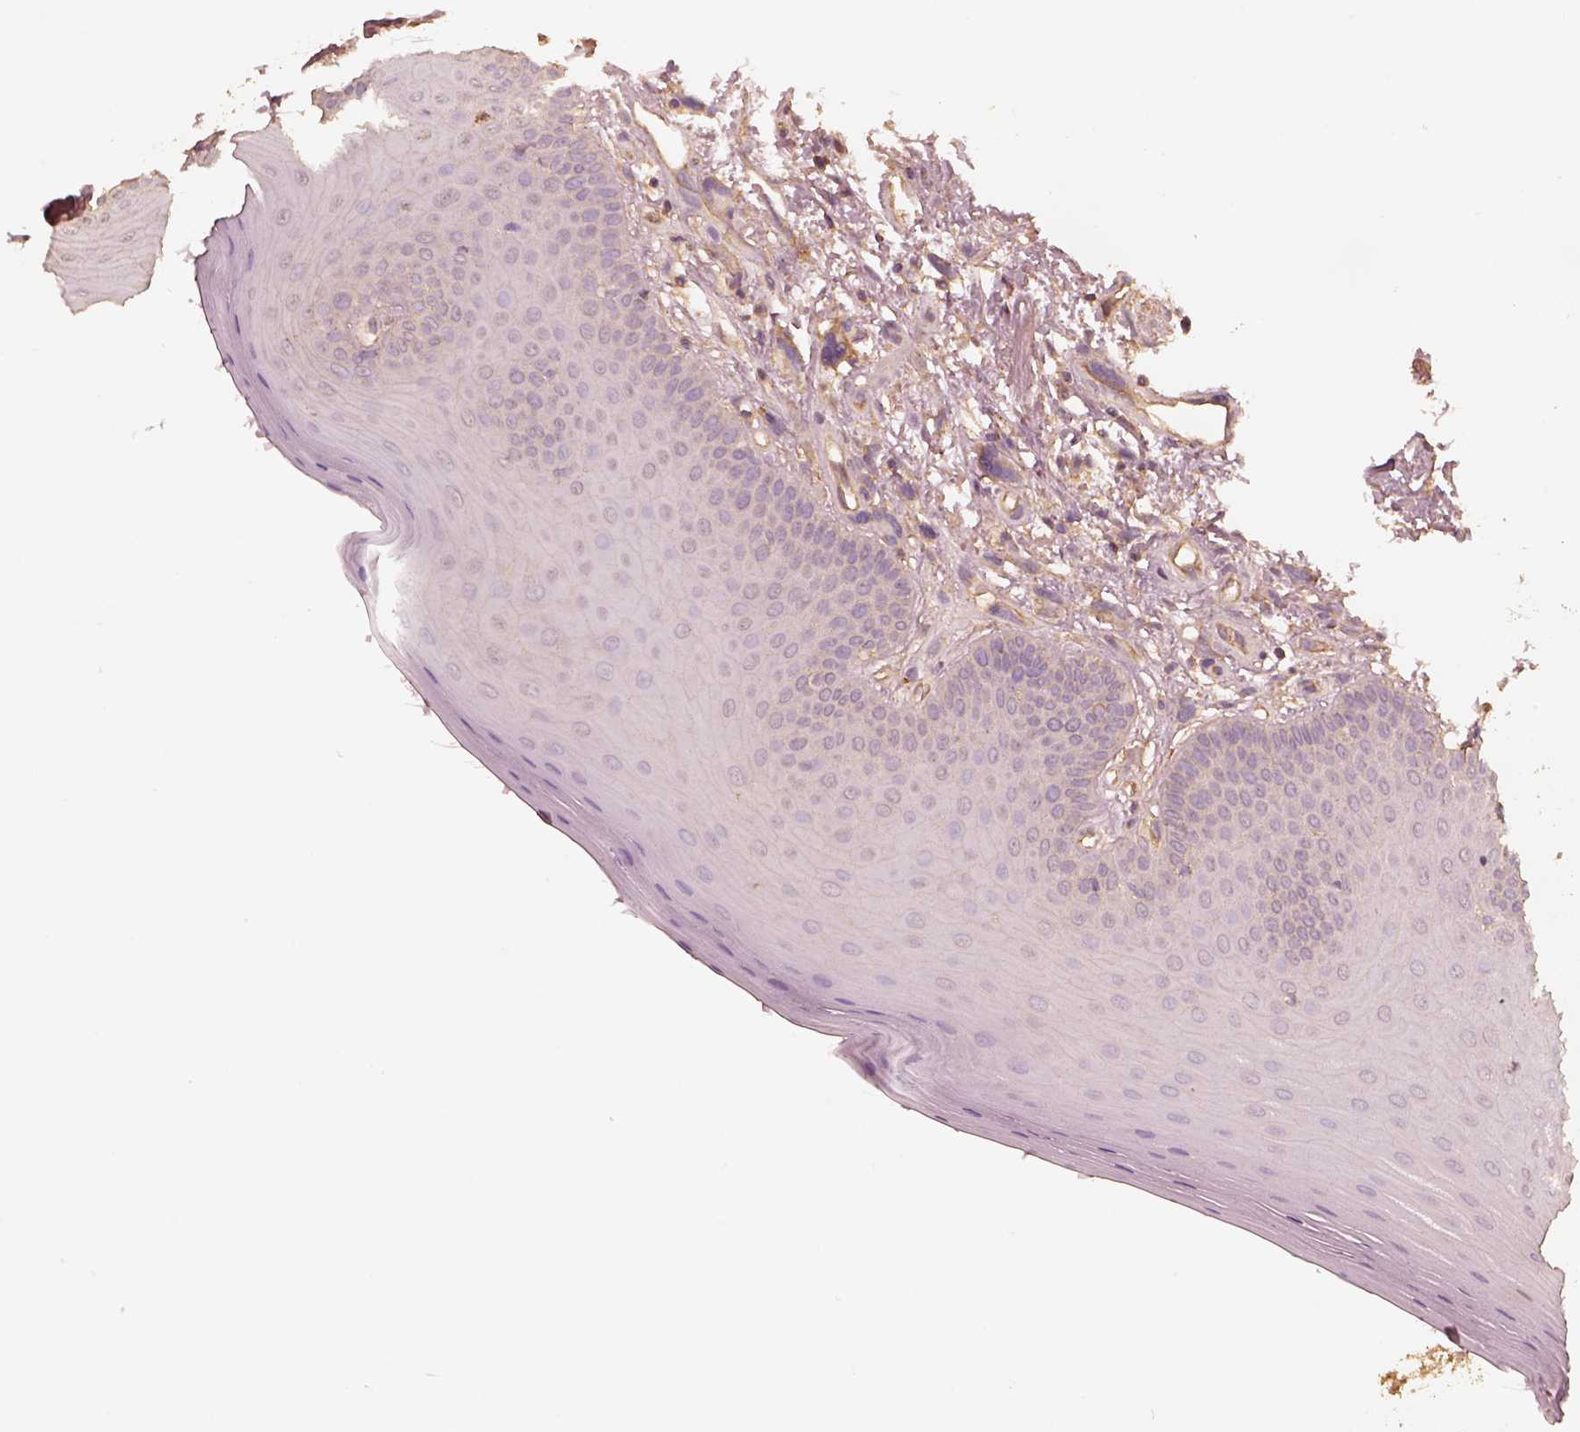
{"staining": {"intensity": "negative", "quantity": "none", "location": "none"}, "tissue": "oral mucosa", "cell_type": "Squamous epithelial cells", "image_type": "normal", "snomed": [{"axis": "morphology", "description": "Normal tissue, NOS"}, {"axis": "morphology", "description": "Normal morphology"}, {"axis": "topography", "description": "Oral tissue"}], "caption": "This is a photomicrograph of IHC staining of benign oral mucosa, which shows no staining in squamous epithelial cells.", "gene": "WDR7", "patient": {"sex": "female", "age": 76}}